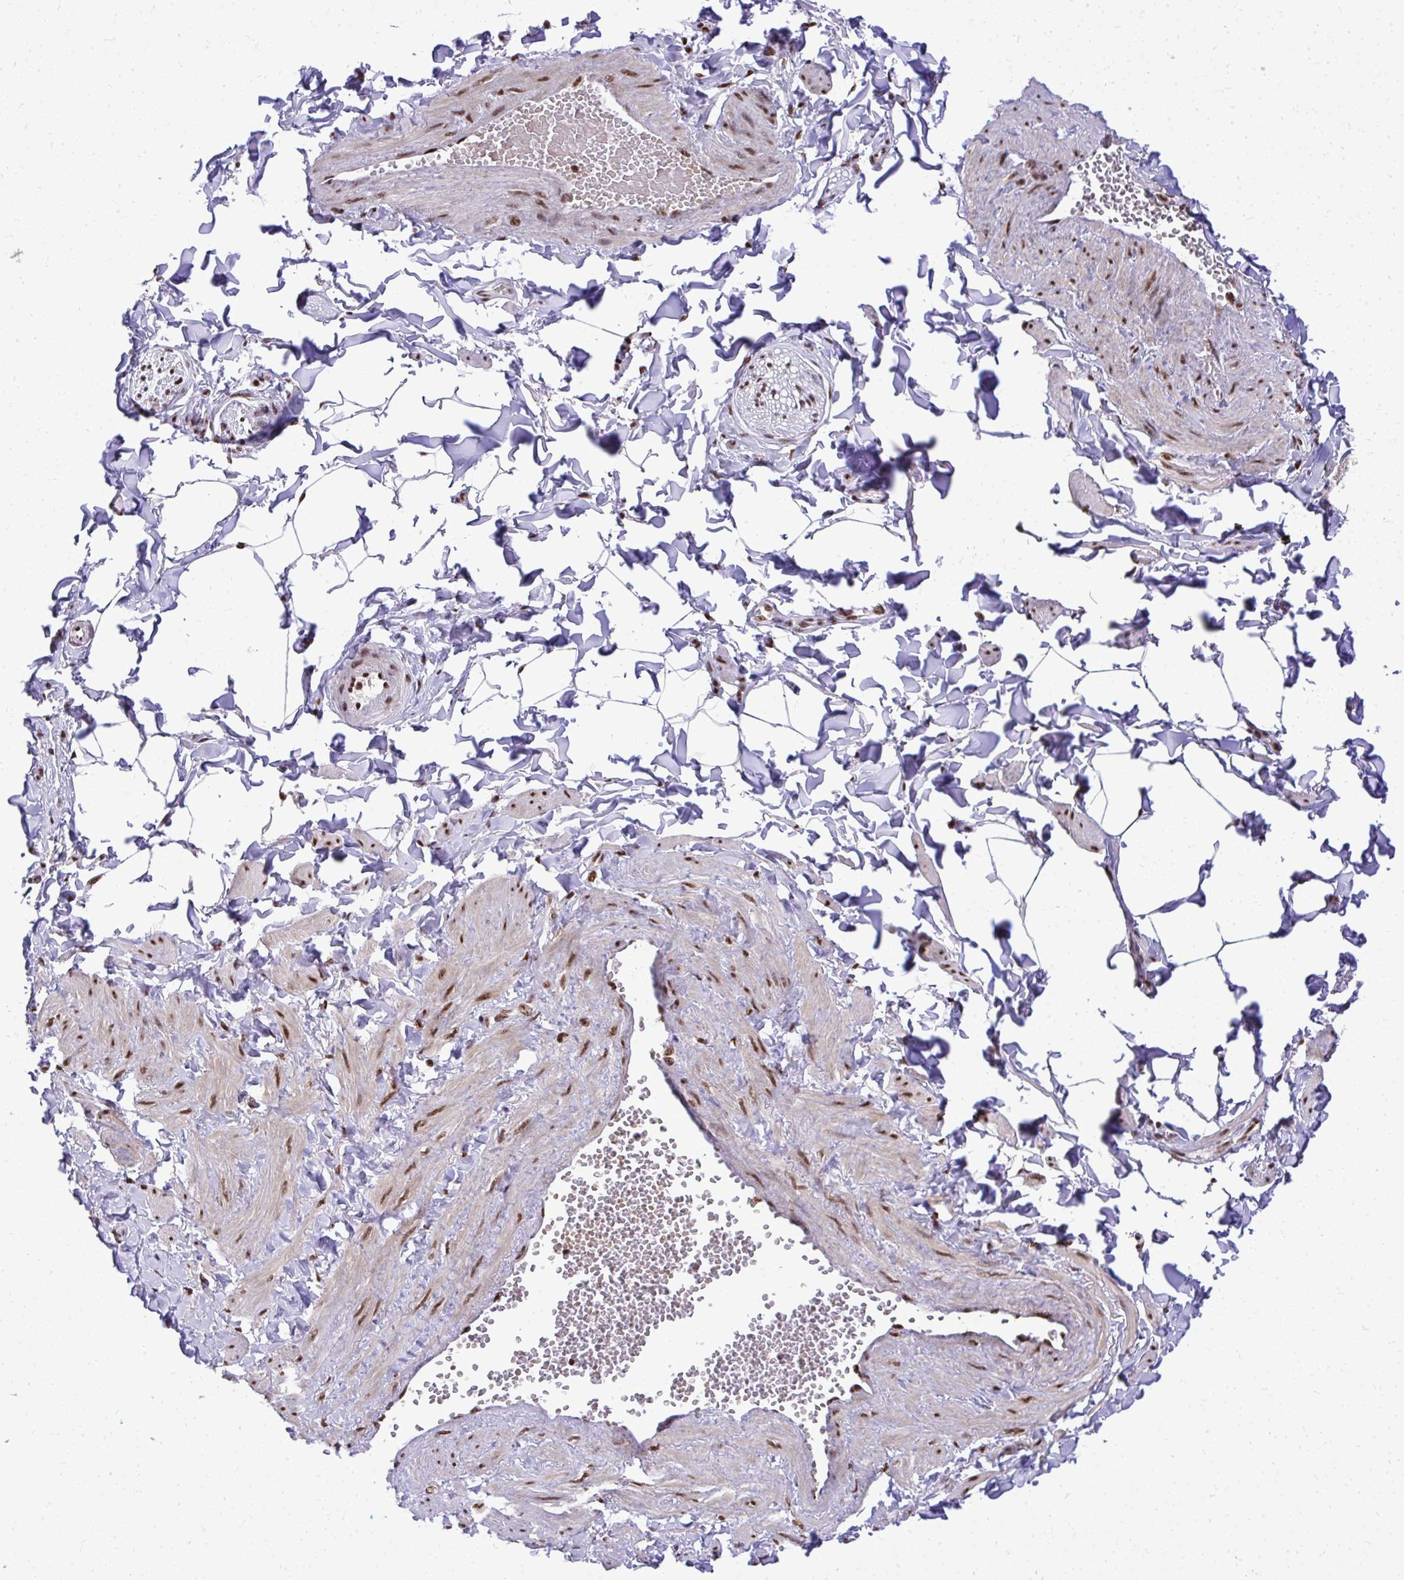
{"staining": {"intensity": "moderate", "quantity": ">75%", "location": "nuclear"}, "tissue": "adipose tissue", "cell_type": "Adipocytes", "image_type": "normal", "snomed": [{"axis": "morphology", "description": "Normal tissue, NOS"}, {"axis": "topography", "description": "Epididymis"}, {"axis": "topography", "description": "Peripheral nerve tissue"}], "caption": "Immunohistochemical staining of normal human adipose tissue exhibits >75% levels of moderate nuclear protein expression in approximately >75% of adipocytes. (IHC, brightfield microscopy, high magnification).", "gene": "PRPF19", "patient": {"sex": "male", "age": 32}}